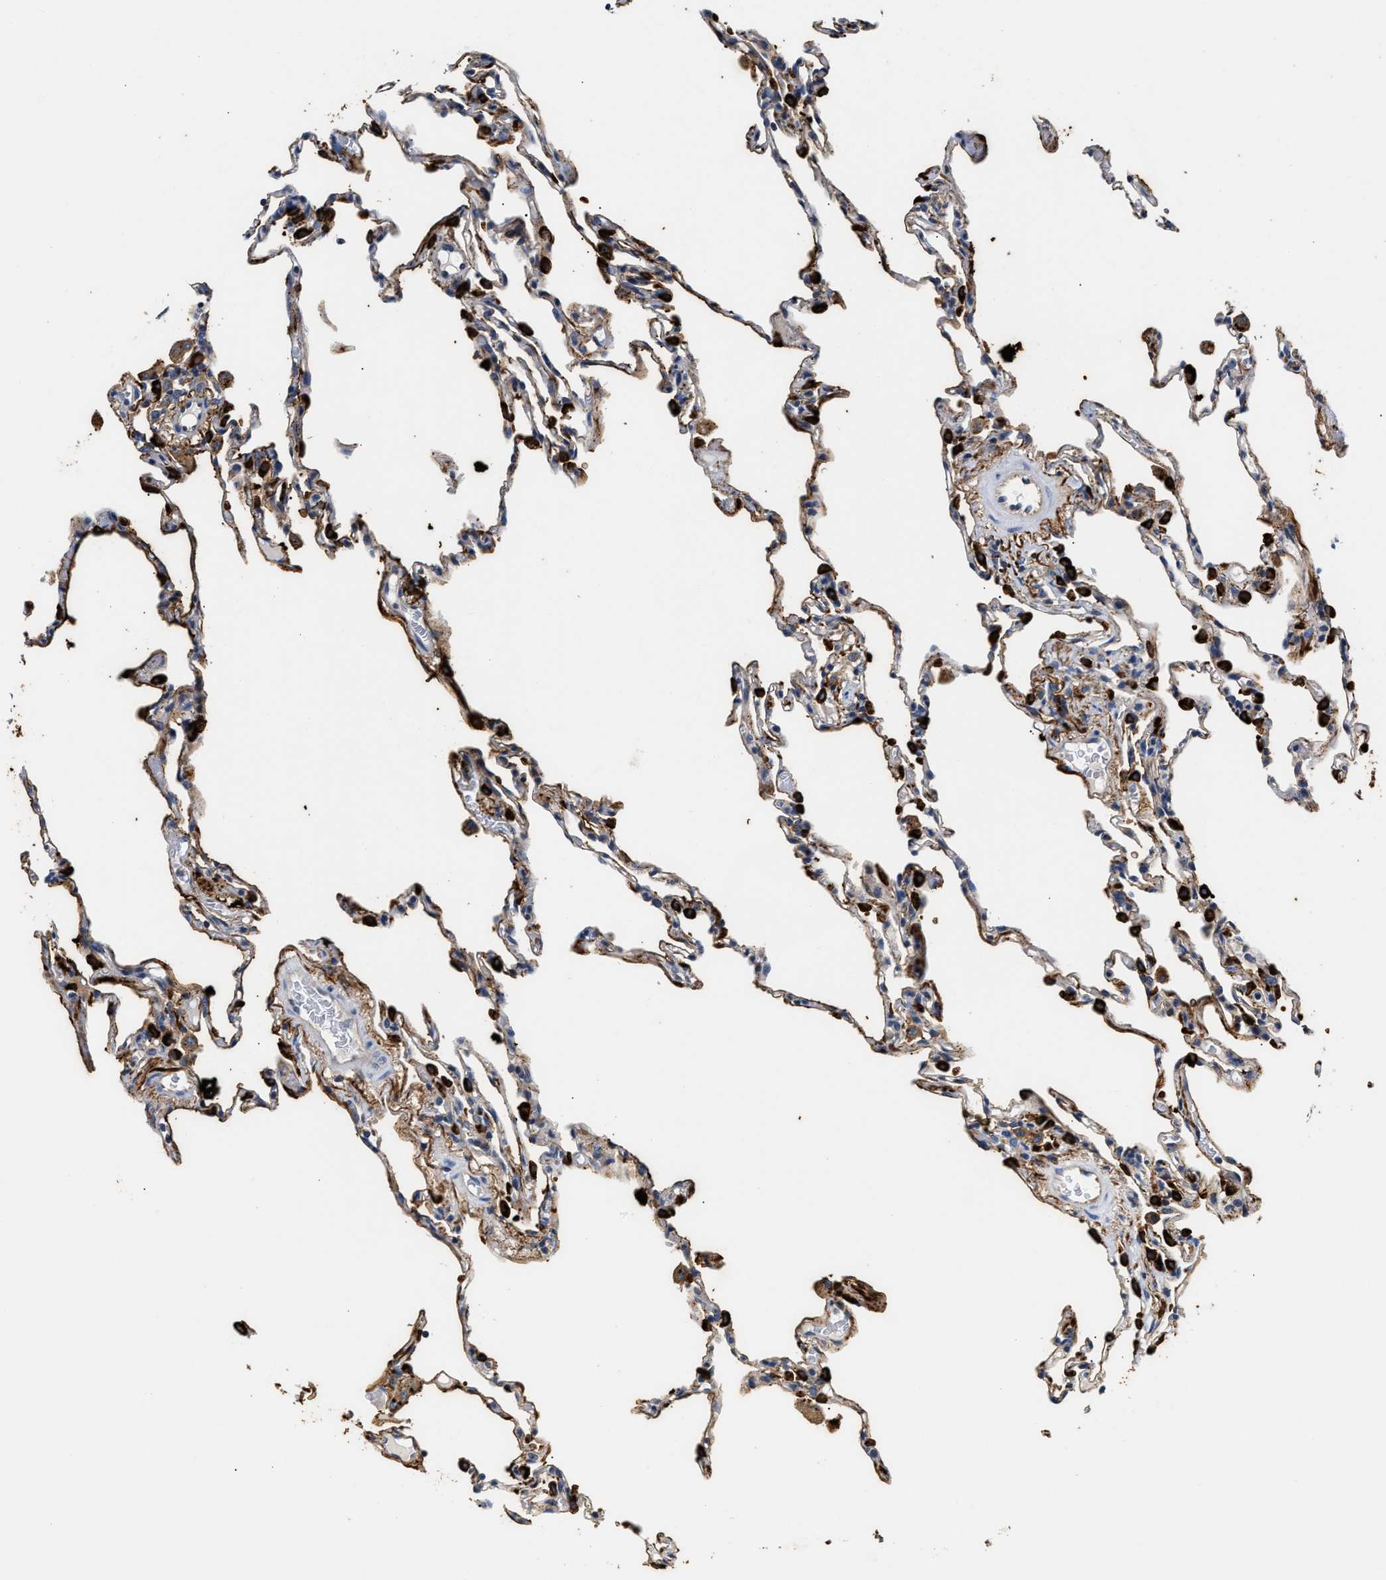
{"staining": {"intensity": "weak", "quantity": "<25%", "location": "cytoplasmic/membranous"}, "tissue": "lung", "cell_type": "Alveolar cells", "image_type": "normal", "snomed": [{"axis": "morphology", "description": "Normal tissue, NOS"}, {"axis": "topography", "description": "Lung"}], "caption": "The IHC image has no significant positivity in alveolar cells of lung.", "gene": "FAM185A", "patient": {"sex": "male", "age": 59}}